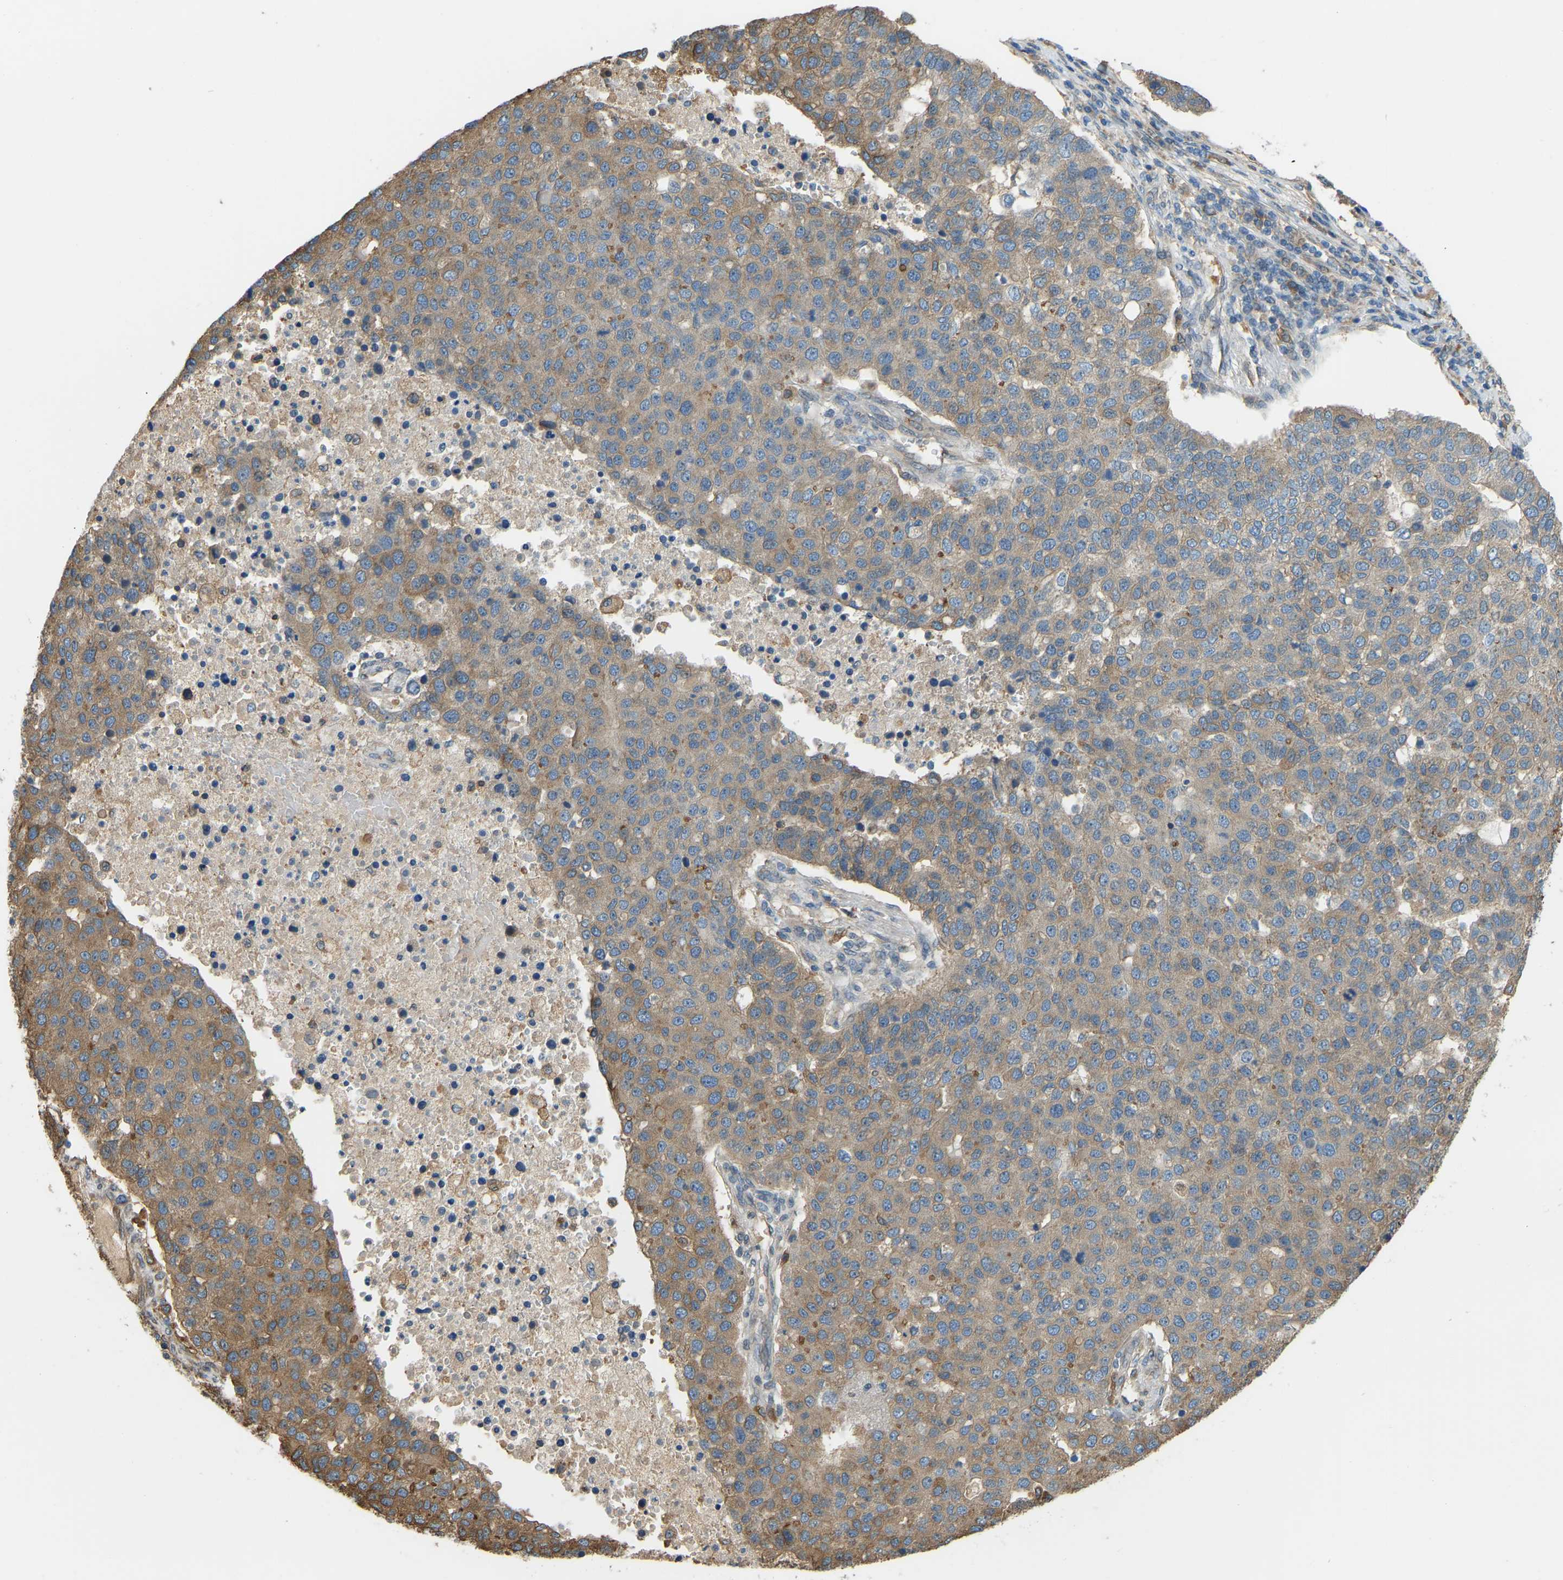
{"staining": {"intensity": "moderate", "quantity": "25%-75%", "location": "cytoplasmic/membranous"}, "tissue": "pancreatic cancer", "cell_type": "Tumor cells", "image_type": "cancer", "snomed": [{"axis": "morphology", "description": "Adenocarcinoma, NOS"}, {"axis": "topography", "description": "Pancreas"}], "caption": "Tumor cells demonstrate moderate cytoplasmic/membranous staining in approximately 25%-75% of cells in adenocarcinoma (pancreatic). (DAB IHC, brown staining for protein, blue staining for nuclei).", "gene": "OS9", "patient": {"sex": "female", "age": 61}}